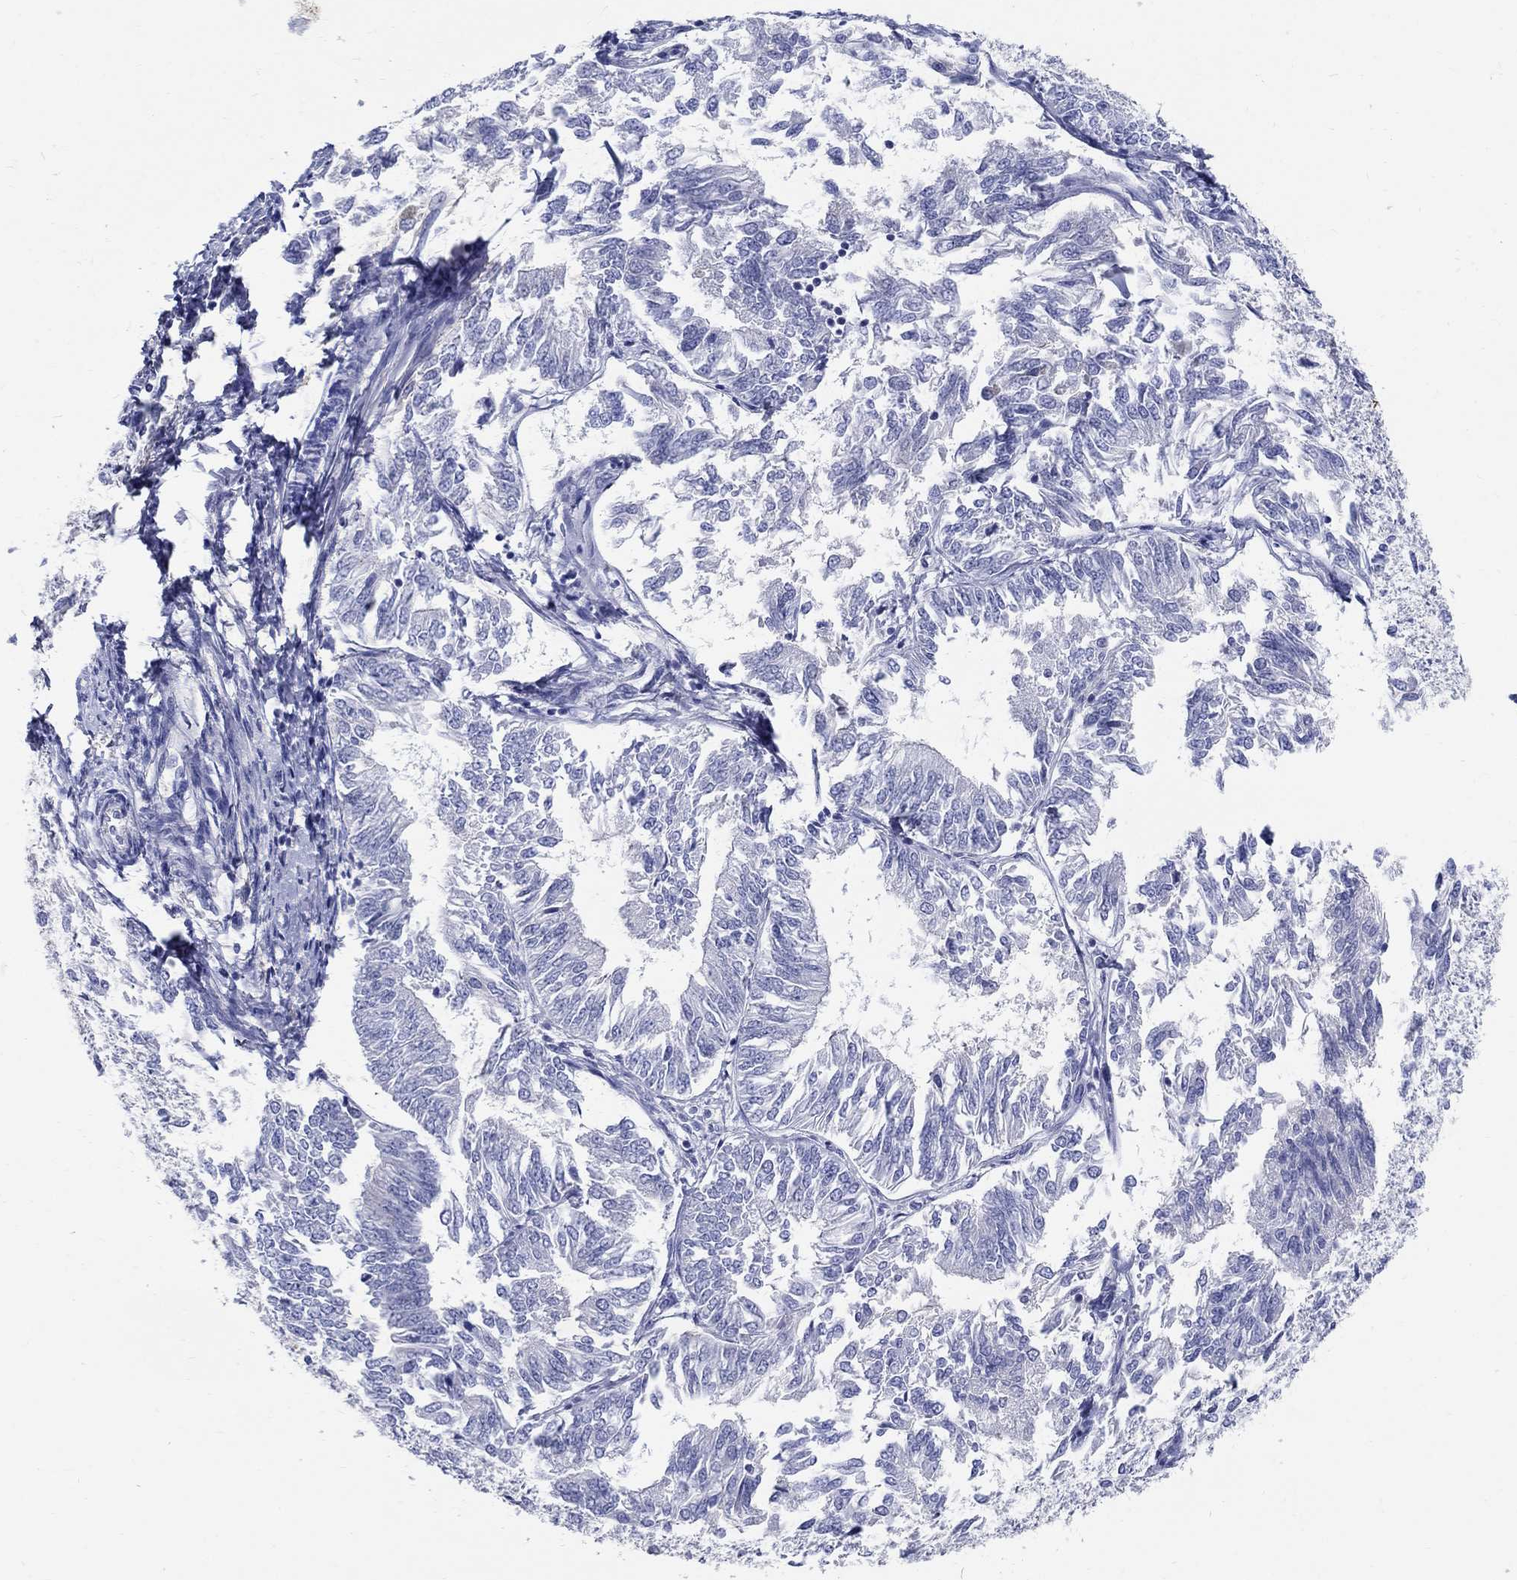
{"staining": {"intensity": "negative", "quantity": "none", "location": "none"}, "tissue": "endometrial cancer", "cell_type": "Tumor cells", "image_type": "cancer", "snomed": [{"axis": "morphology", "description": "Adenocarcinoma, NOS"}, {"axis": "topography", "description": "Endometrium"}], "caption": "Tumor cells show no significant protein expression in adenocarcinoma (endometrial).", "gene": "SOX2", "patient": {"sex": "female", "age": 58}}